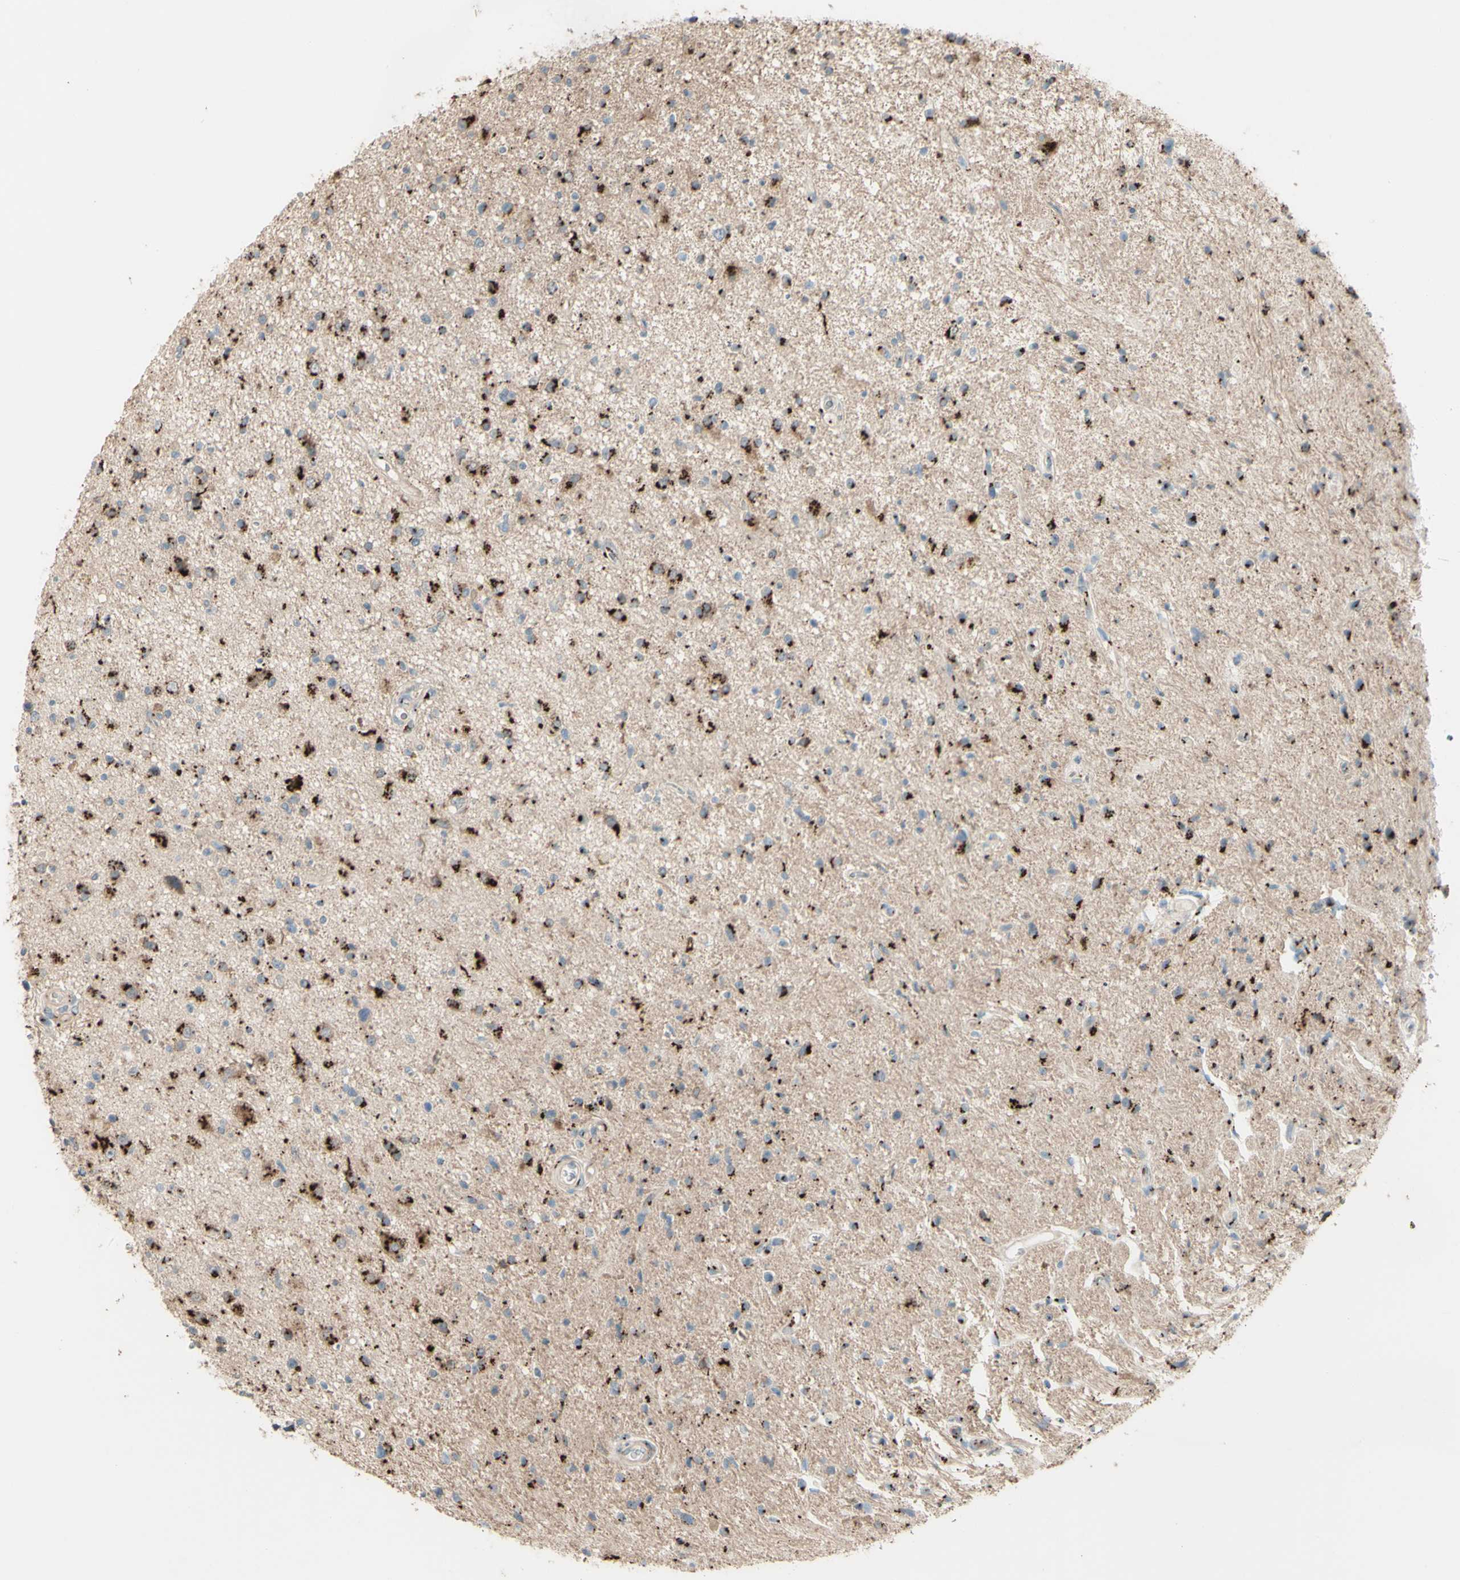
{"staining": {"intensity": "moderate", "quantity": ">75%", "location": "cytoplasmic/membranous"}, "tissue": "glioma", "cell_type": "Tumor cells", "image_type": "cancer", "snomed": [{"axis": "morphology", "description": "Glioma, malignant, High grade"}, {"axis": "topography", "description": "Brain"}], "caption": "This is an image of immunohistochemistry (IHC) staining of high-grade glioma (malignant), which shows moderate staining in the cytoplasmic/membranous of tumor cells.", "gene": "BPNT2", "patient": {"sex": "male", "age": 33}}